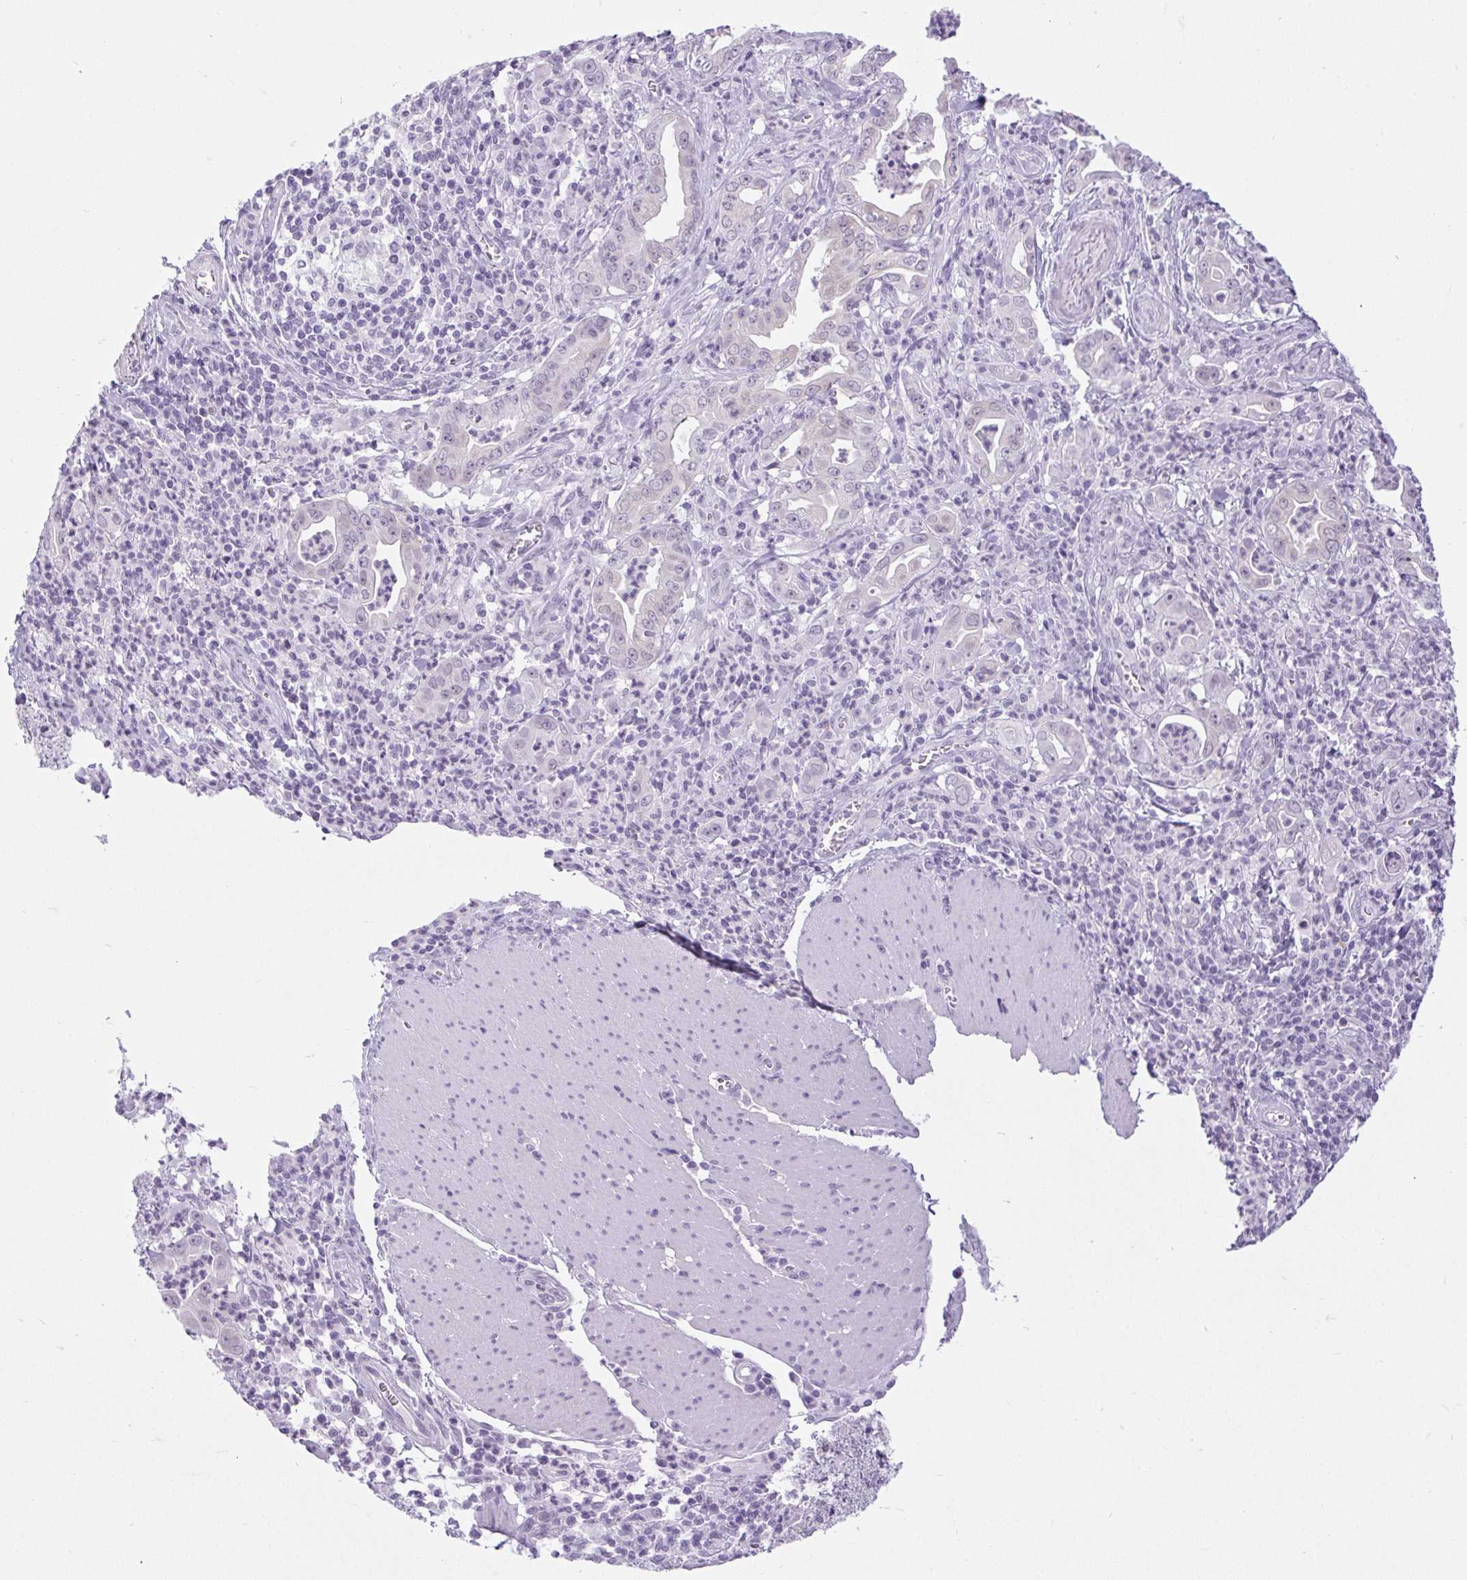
{"staining": {"intensity": "weak", "quantity": "<25%", "location": "cytoplasmic/membranous"}, "tissue": "stomach cancer", "cell_type": "Tumor cells", "image_type": "cancer", "snomed": [{"axis": "morphology", "description": "Adenocarcinoma, NOS"}, {"axis": "topography", "description": "Stomach, upper"}], "caption": "The immunohistochemistry photomicrograph has no significant staining in tumor cells of stomach cancer (adenocarcinoma) tissue.", "gene": "BCAS1", "patient": {"sex": "female", "age": 79}}